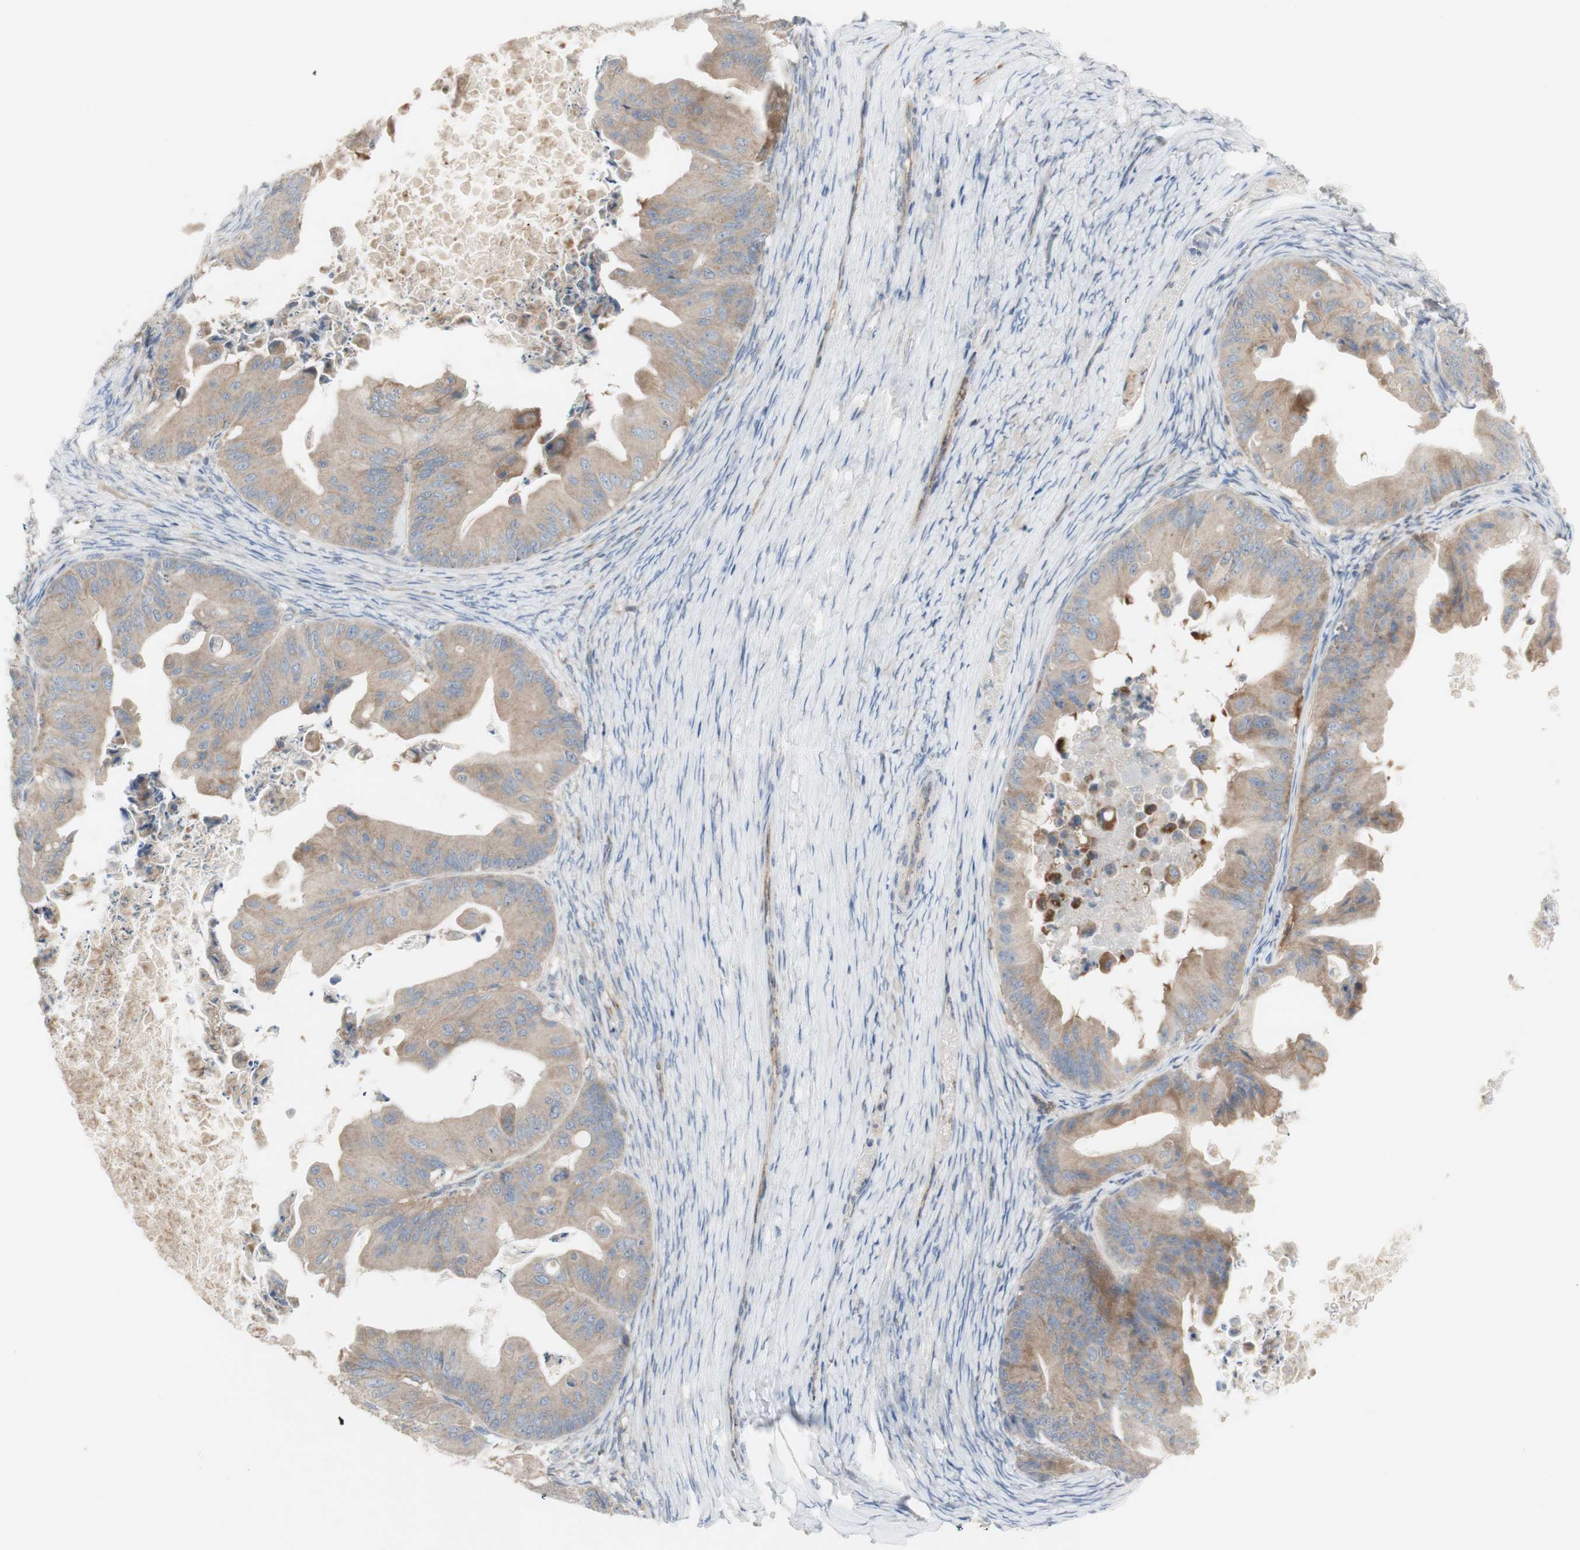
{"staining": {"intensity": "weak", "quantity": ">75%", "location": "cytoplasmic/membranous"}, "tissue": "ovarian cancer", "cell_type": "Tumor cells", "image_type": "cancer", "snomed": [{"axis": "morphology", "description": "Cystadenocarcinoma, mucinous, NOS"}, {"axis": "topography", "description": "Ovary"}], "caption": "Immunohistochemical staining of ovarian mucinous cystadenocarcinoma demonstrates low levels of weak cytoplasmic/membranous protein staining in about >75% of tumor cells.", "gene": "C3orf52", "patient": {"sex": "female", "age": 37}}